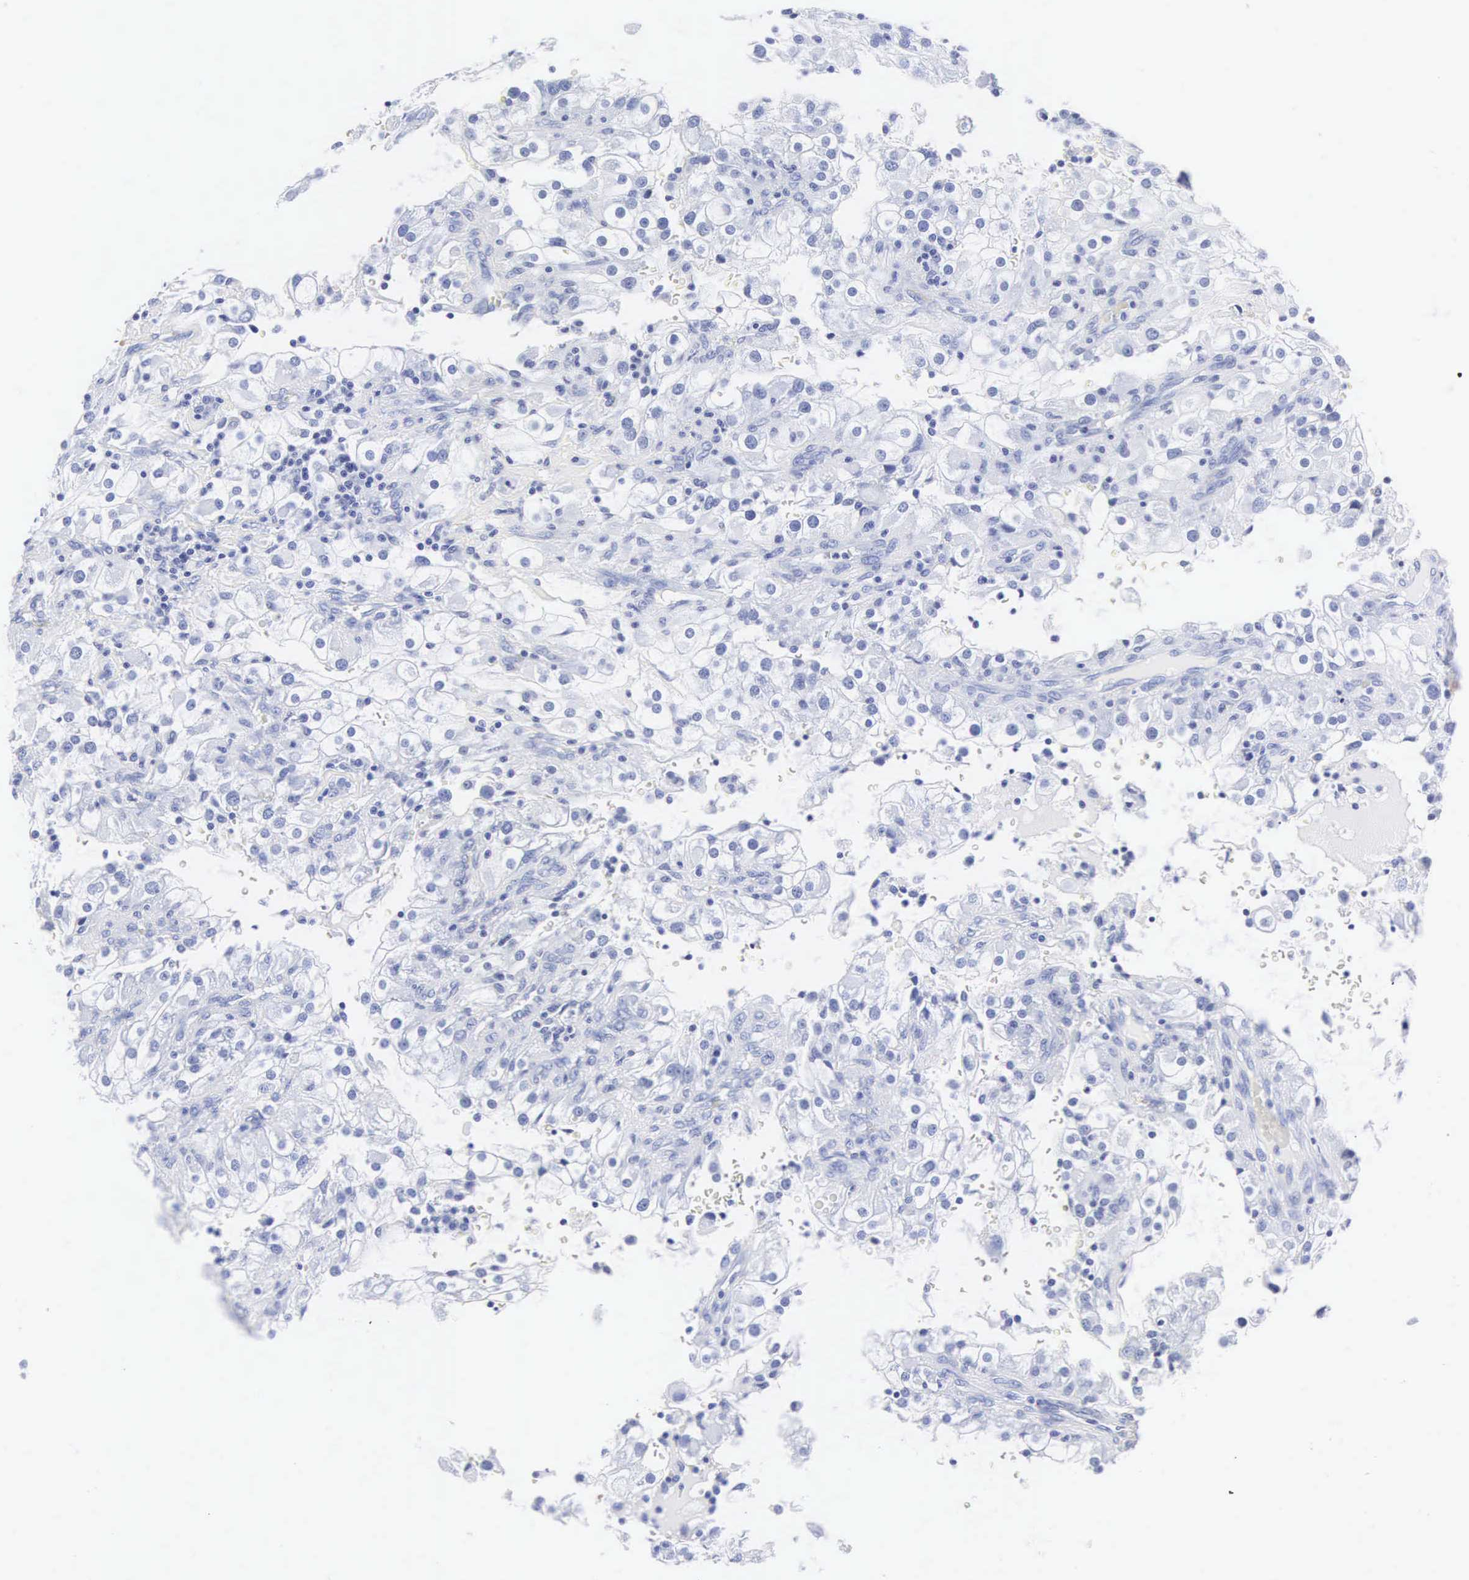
{"staining": {"intensity": "negative", "quantity": "none", "location": "none"}, "tissue": "renal cancer", "cell_type": "Tumor cells", "image_type": "cancer", "snomed": [{"axis": "morphology", "description": "Adenocarcinoma, NOS"}, {"axis": "topography", "description": "Kidney"}], "caption": "DAB immunohistochemical staining of human renal cancer reveals no significant expression in tumor cells.", "gene": "INS", "patient": {"sex": "female", "age": 52}}